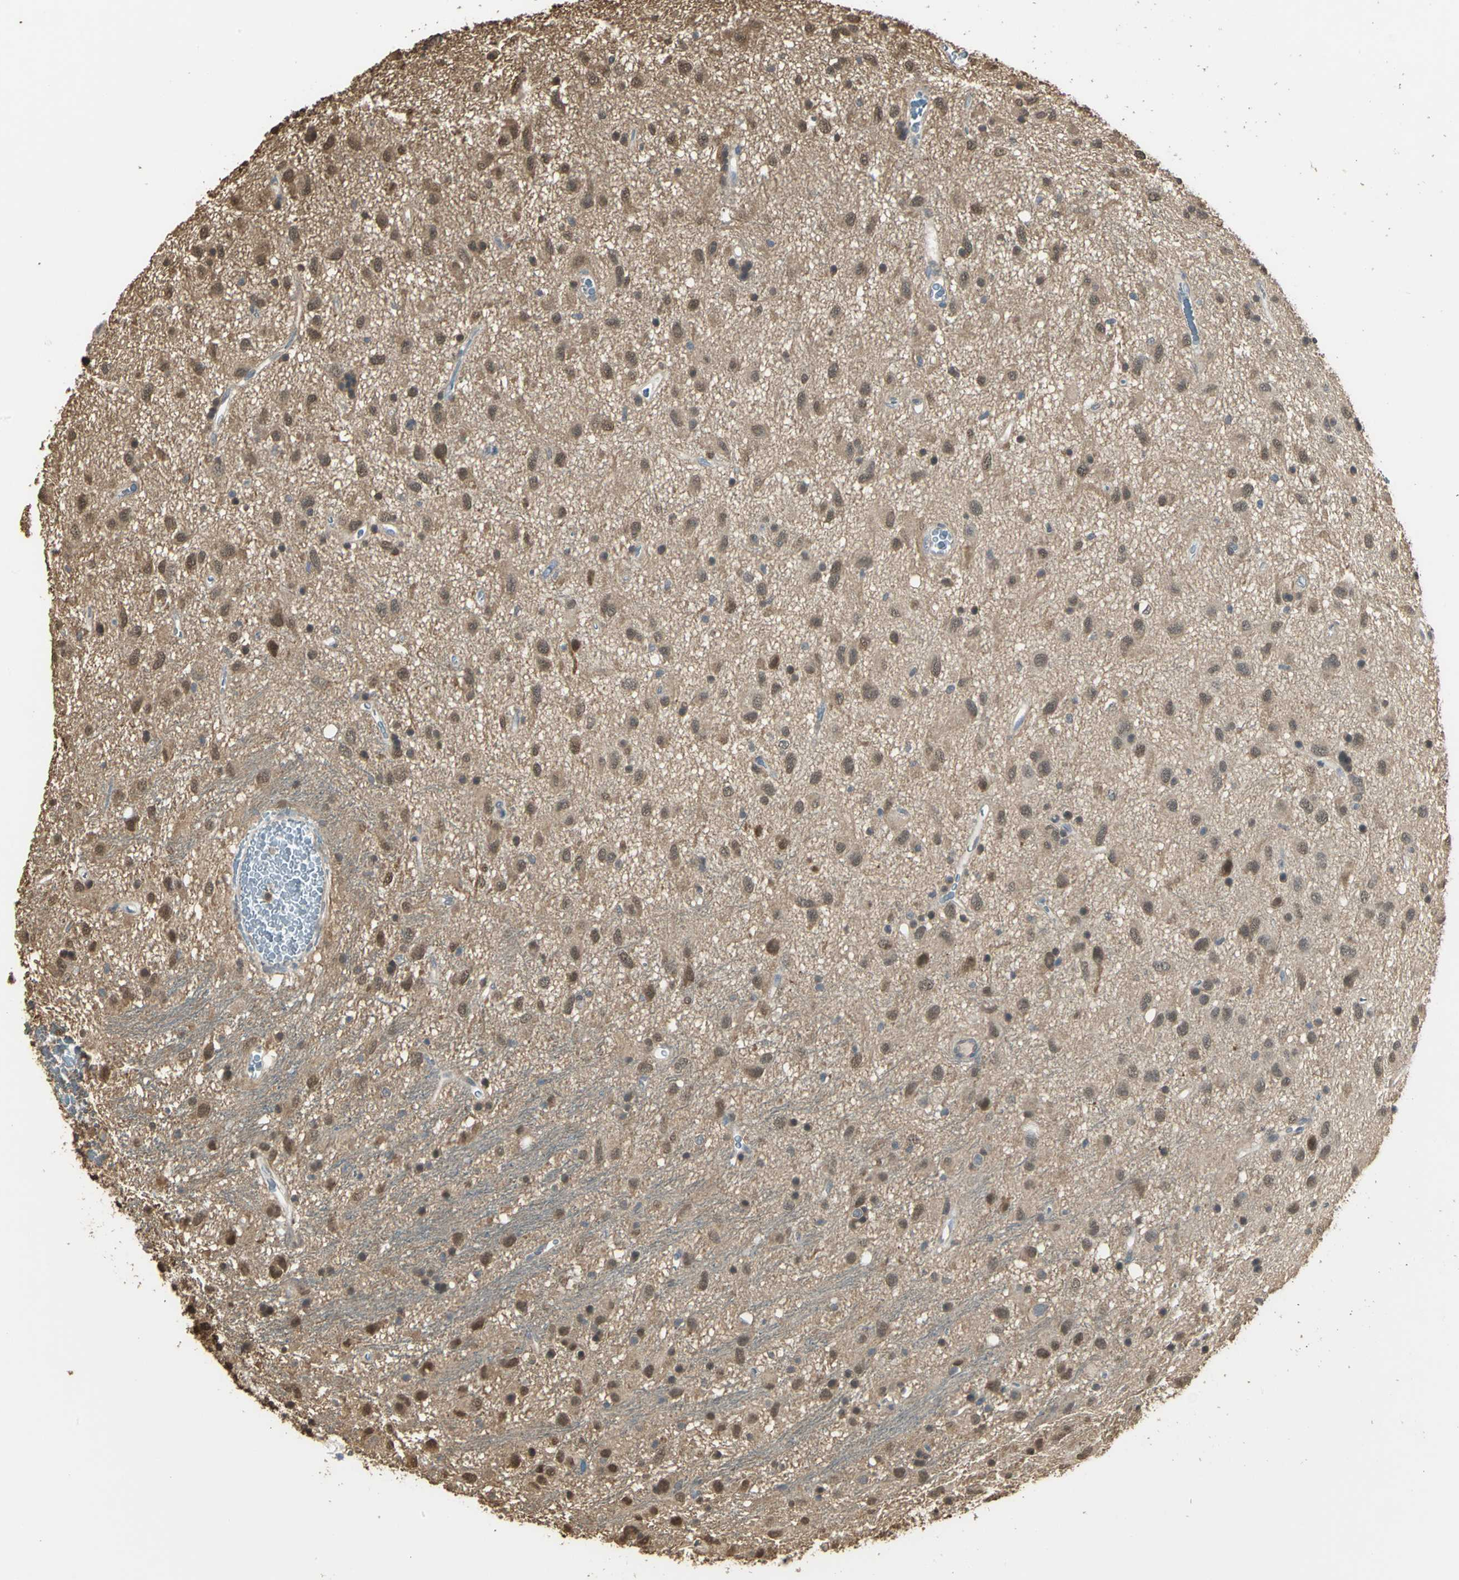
{"staining": {"intensity": "moderate", "quantity": ">75%", "location": "cytoplasmic/membranous,nuclear"}, "tissue": "glioma", "cell_type": "Tumor cells", "image_type": "cancer", "snomed": [{"axis": "morphology", "description": "Glioma, malignant, Low grade"}, {"axis": "topography", "description": "Brain"}], "caption": "Human glioma stained with a brown dye shows moderate cytoplasmic/membranous and nuclear positive staining in about >75% of tumor cells.", "gene": "PARK7", "patient": {"sex": "male", "age": 77}}